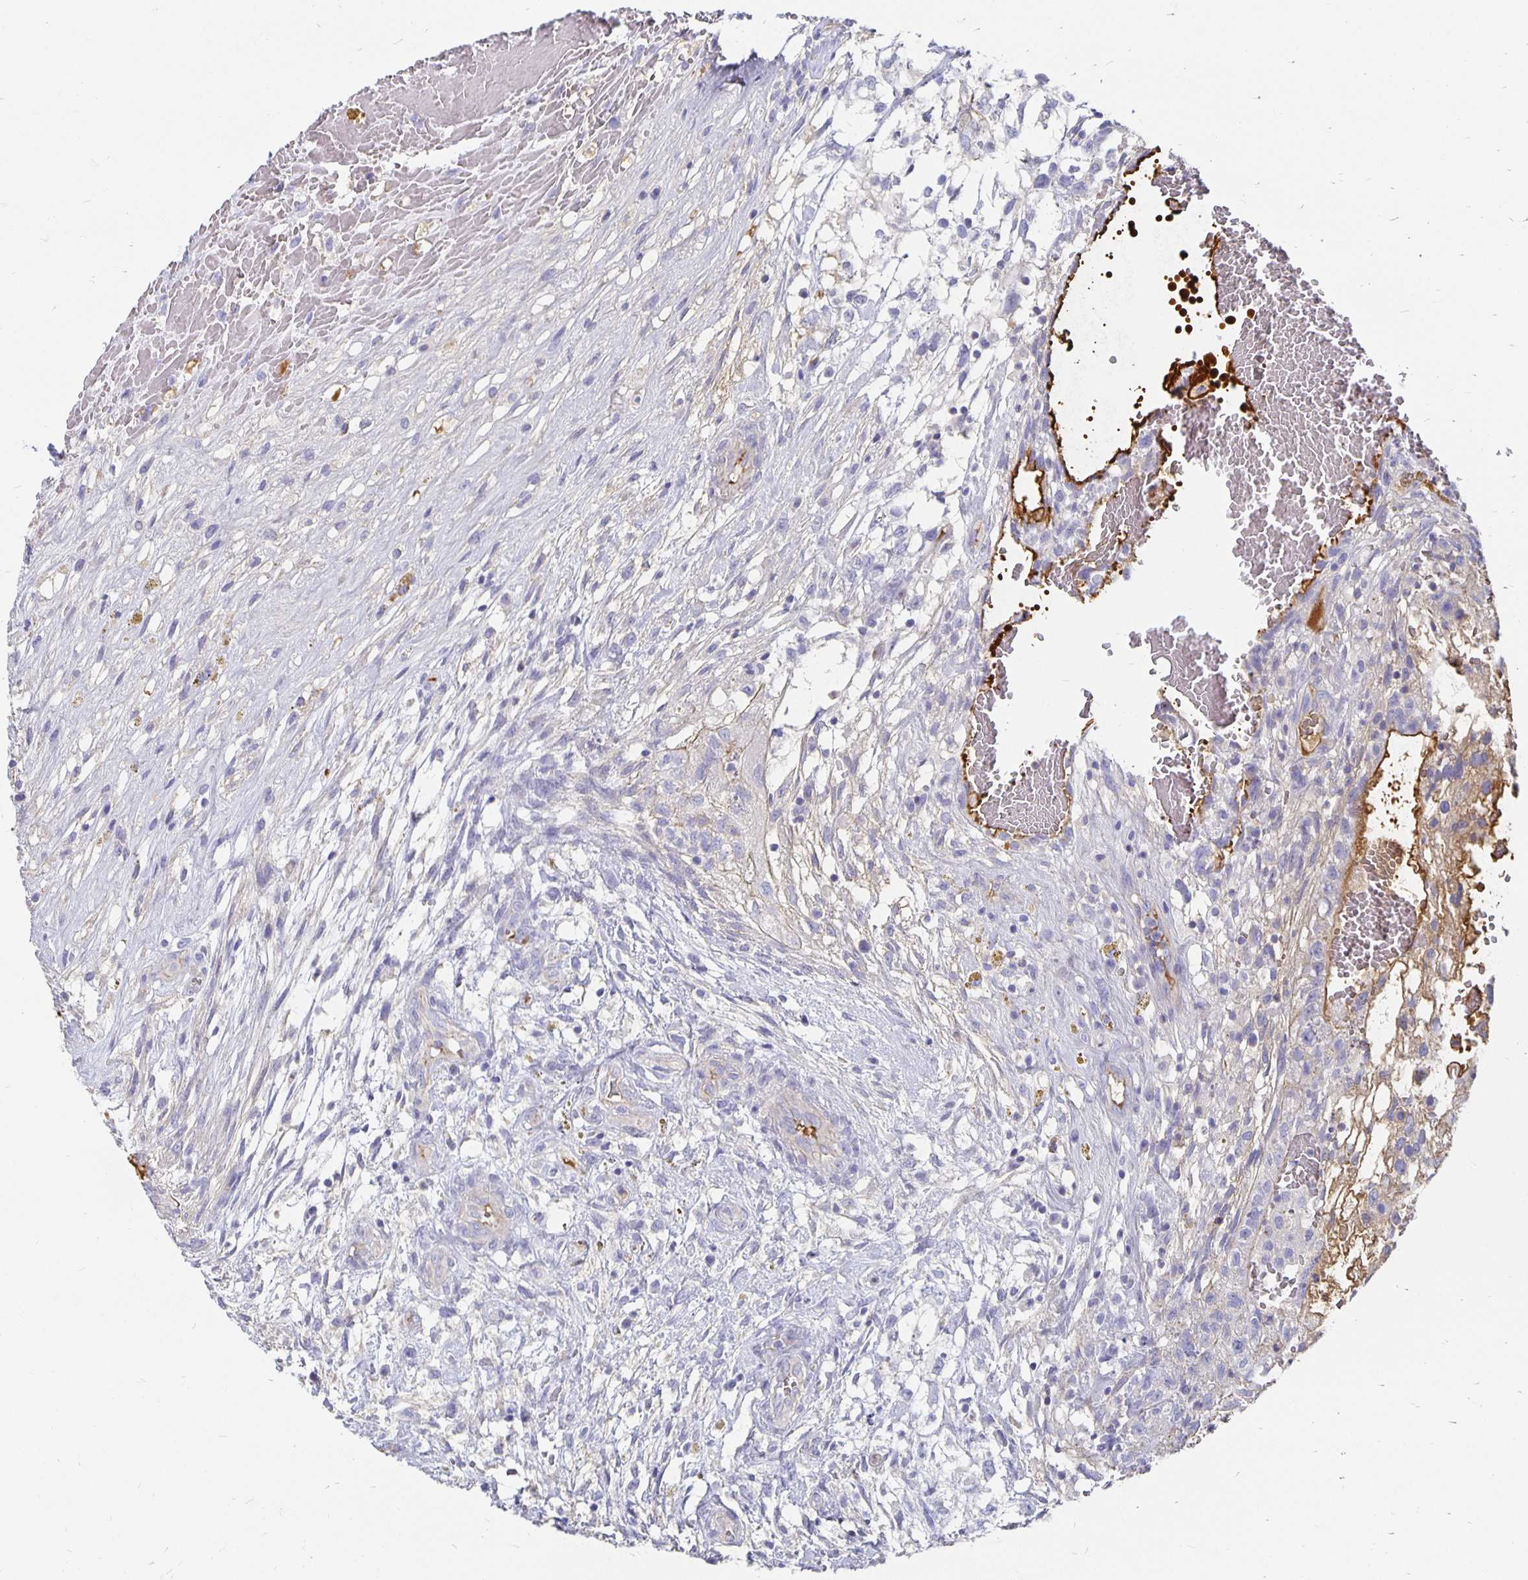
{"staining": {"intensity": "negative", "quantity": "none", "location": "none"}, "tissue": "testis cancer", "cell_type": "Tumor cells", "image_type": "cancer", "snomed": [{"axis": "morphology", "description": "Normal tissue, NOS"}, {"axis": "morphology", "description": "Carcinoma, Embryonal, NOS"}, {"axis": "topography", "description": "Testis"}], "caption": "Testis embryonal carcinoma was stained to show a protein in brown. There is no significant positivity in tumor cells. (DAB immunohistochemistry (IHC) with hematoxylin counter stain).", "gene": "APOB", "patient": {"sex": "male", "age": 32}}